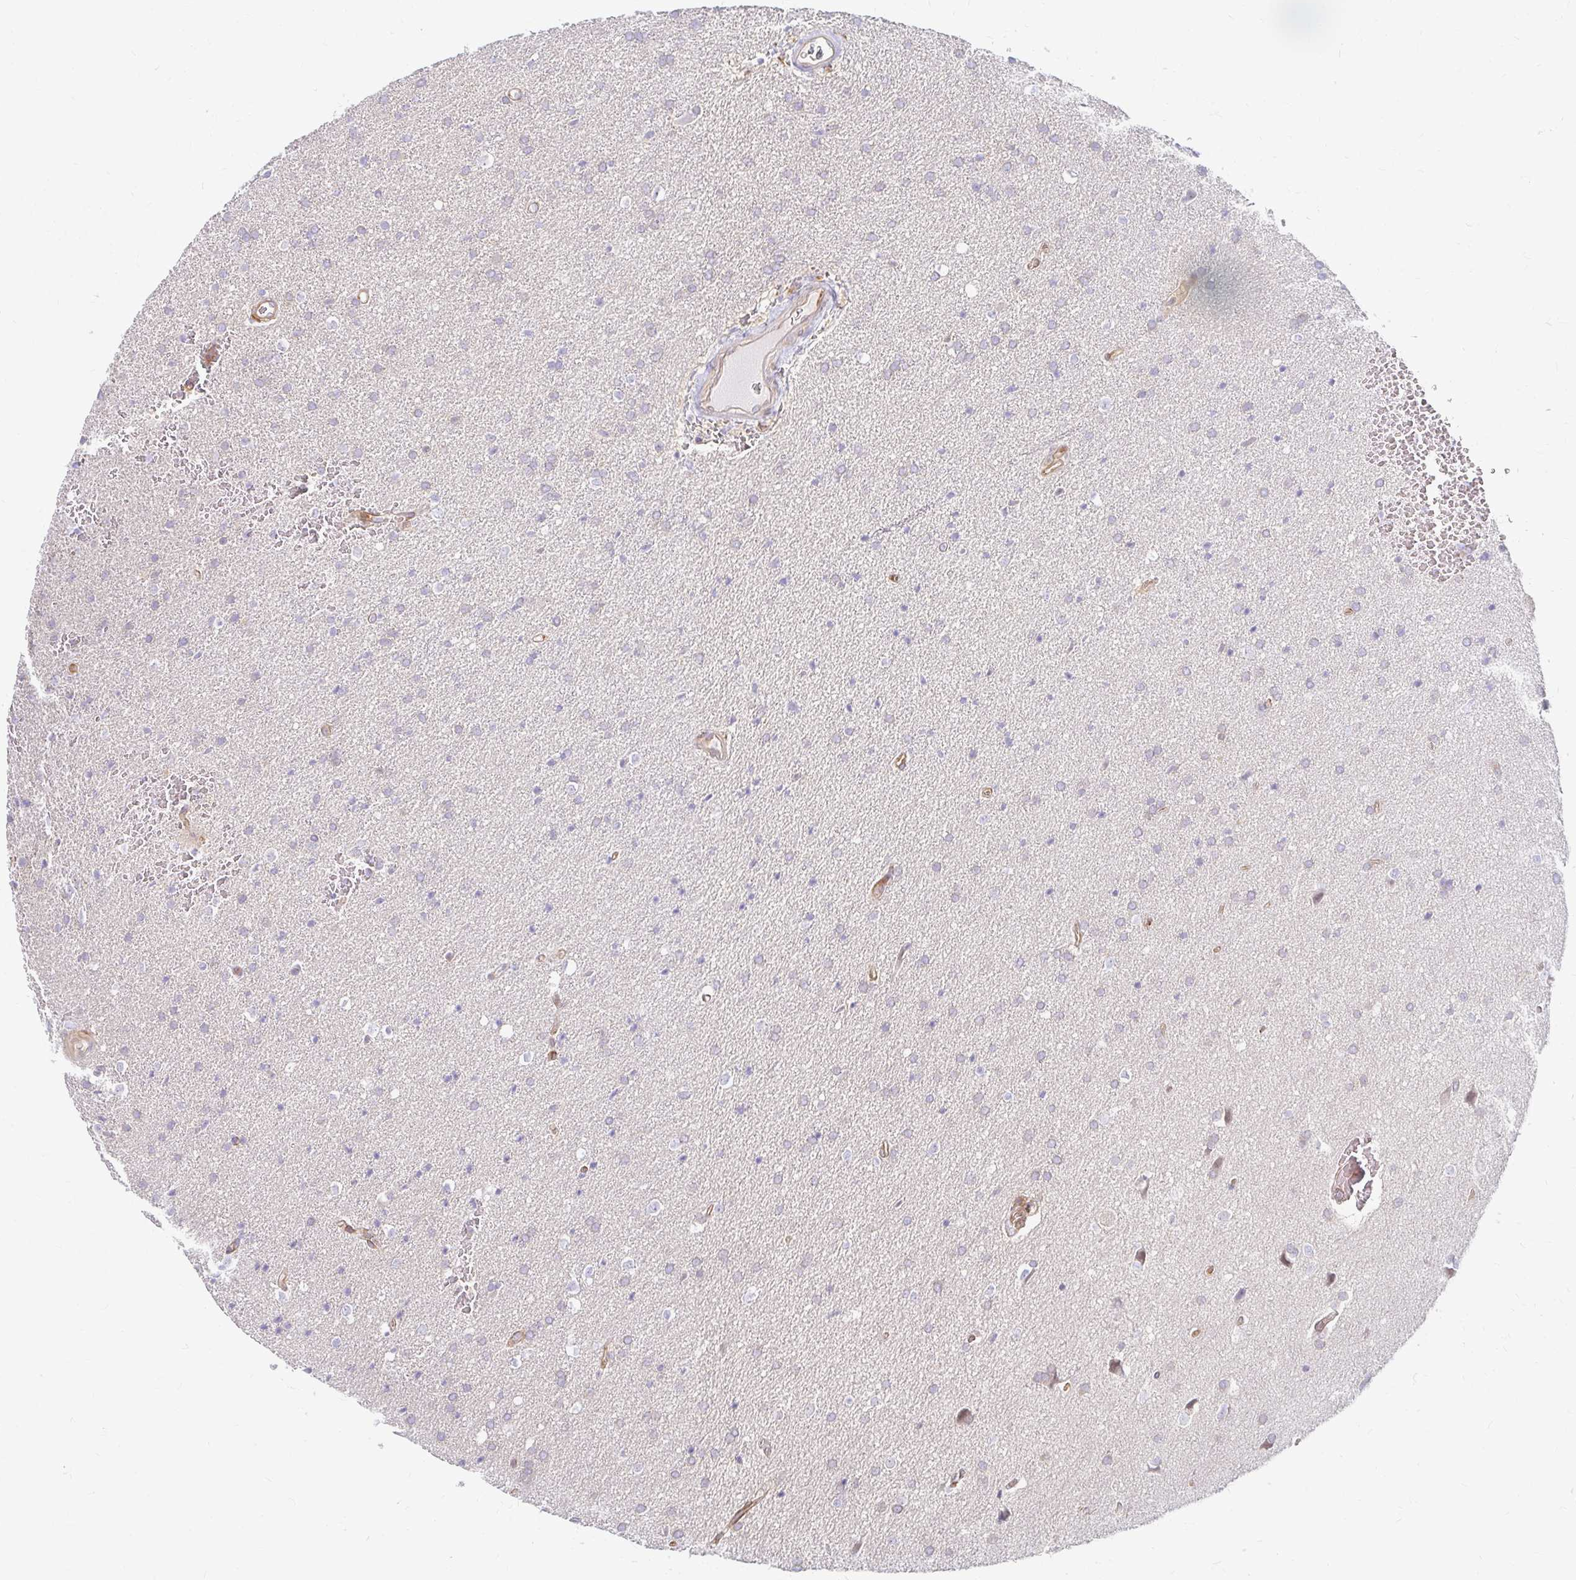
{"staining": {"intensity": "negative", "quantity": "none", "location": "none"}, "tissue": "glioma", "cell_type": "Tumor cells", "image_type": "cancer", "snomed": [{"axis": "morphology", "description": "Glioma, malignant, Low grade"}, {"axis": "topography", "description": "Brain"}], "caption": "The photomicrograph reveals no significant staining in tumor cells of malignant low-grade glioma. The staining was performed using DAB (3,3'-diaminobenzidine) to visualize the protein expression in brown, while the nuclei were stained in blue with hematoxylin (Magnification: 20x).", "gene": "CAST", "patient": {"sex": "female", "age": 34}}